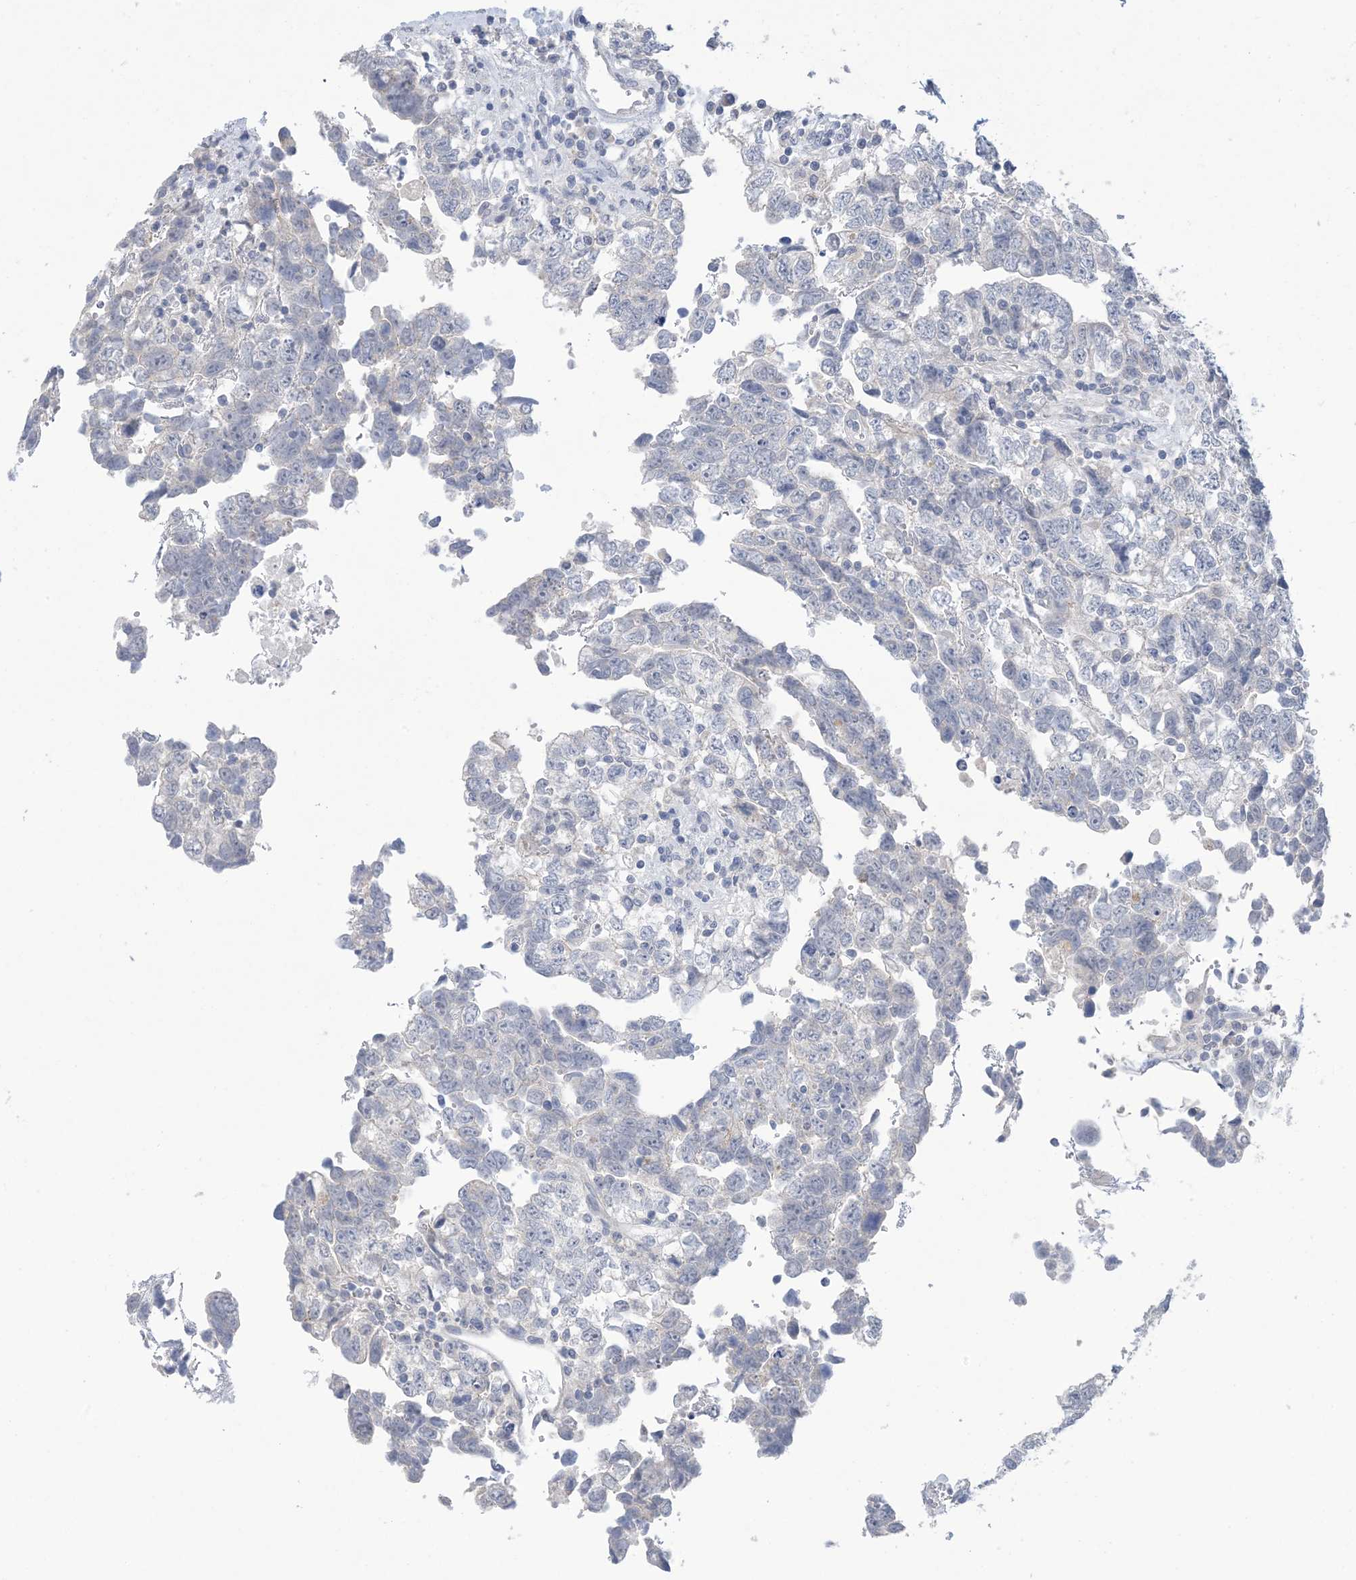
{"staining": {"intensity": "negative", "quantity": "none", "location": "none"}, "tissue": "testis cancer", "cell_type": "Tumor cells", "image_type": "cancer", "snomed": [{"axis": "morphology", "description": "Carcinoma, Embryonal, NOS"}, {"axis": "topography", "description": "Testis"}], "caption": "The histopathology image displays no staining of tumor cells in testis cancer.", "gene": "DSC3", "patient": {"sex": "male", "age": 37}}